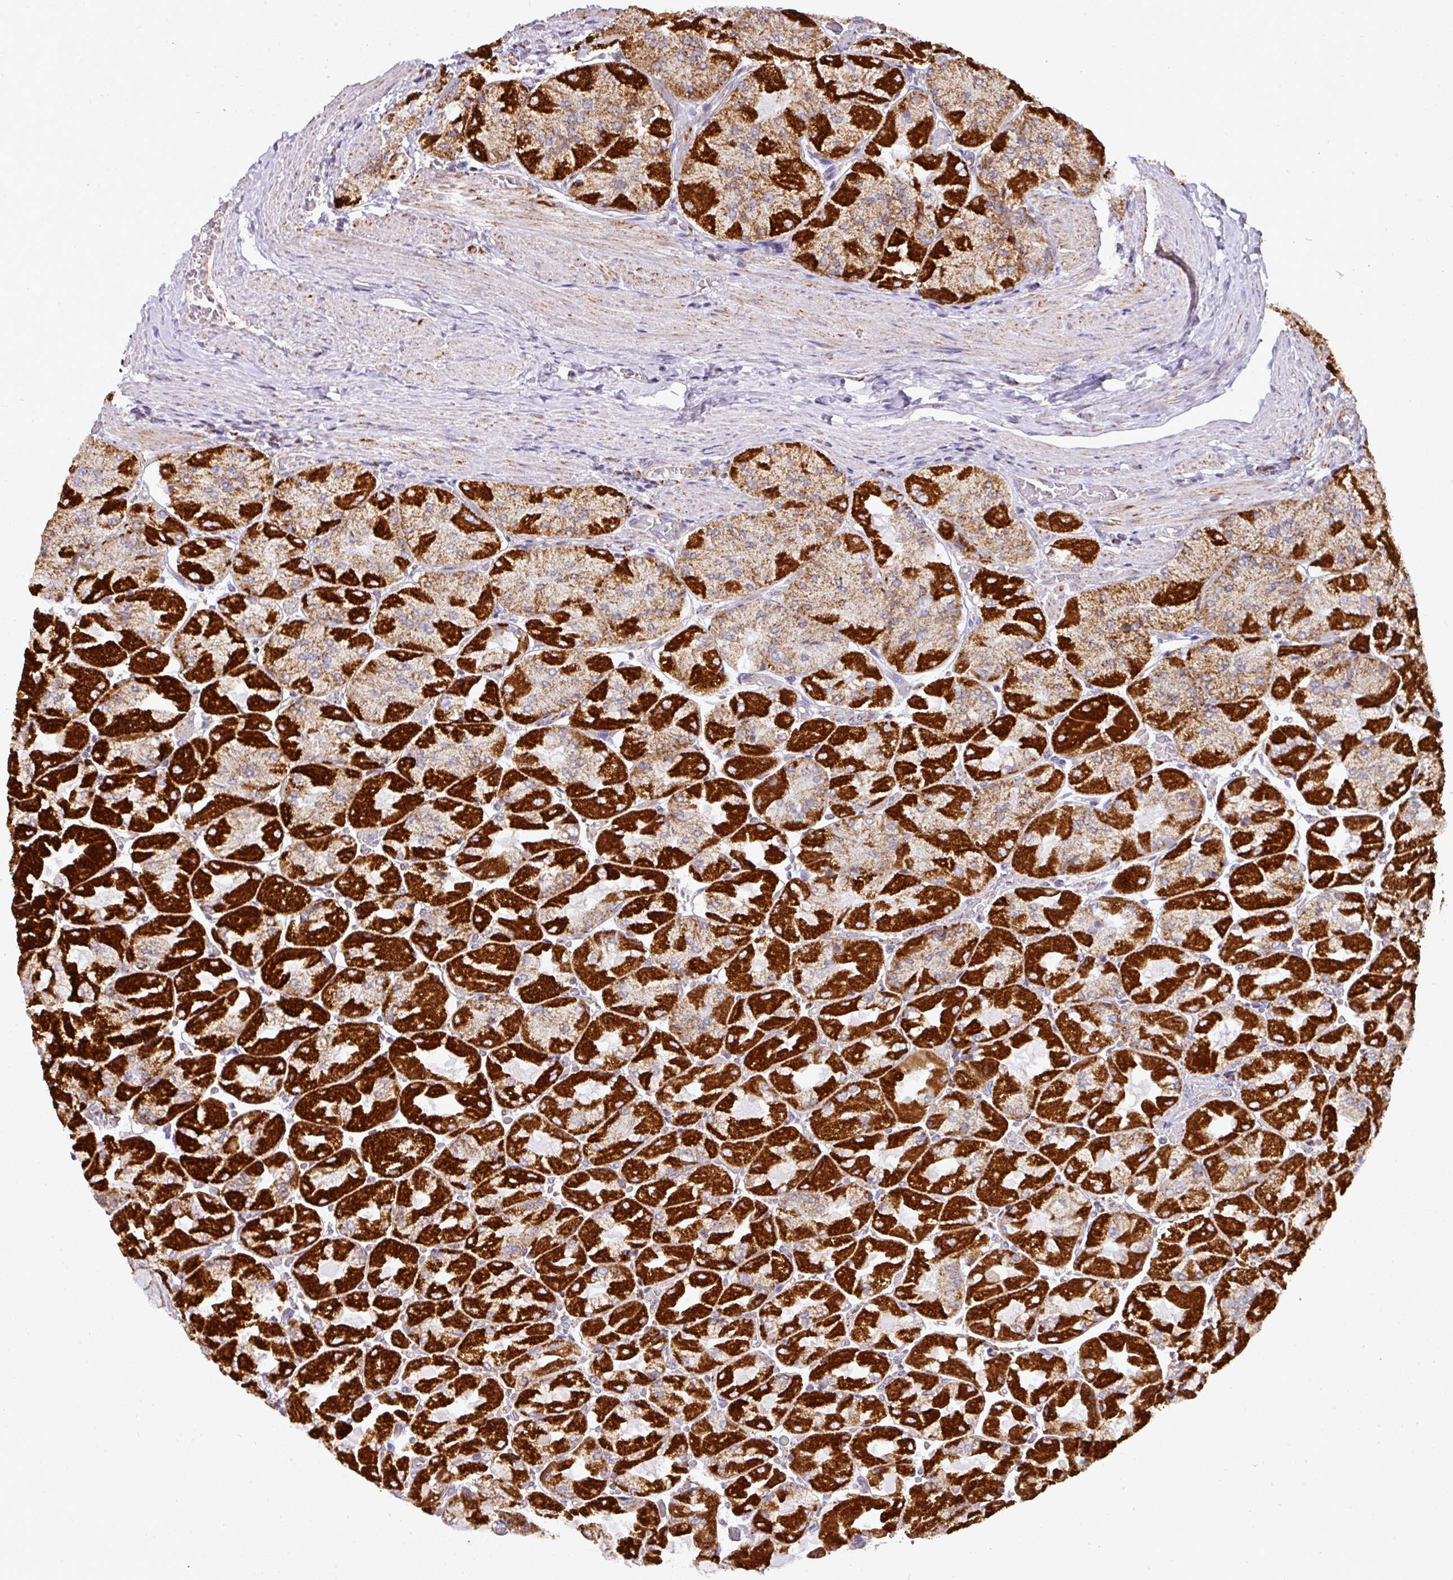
{"staining": {"intensity": "strong", "quantity": ">75%", "location": "cytoplasmic/membranous"}, "tissue": "stomach", "cell_type": "Glandular cells", "image_type": "normal", "snomed": [{"axis": "morphology", "description": "Normal tissue, NOS"}, {"axis": "topography", "description": "Stomach"}], "caption": "An immunohistochemistry (IHC) image of unremarkable tissue is shown. Protein staining in brown labels strong cytoplasmic/membranous positivity in stomach within glandular cells.", "gene": "UQCRFS1", "patient": {"sex": "female", "age": 61}}